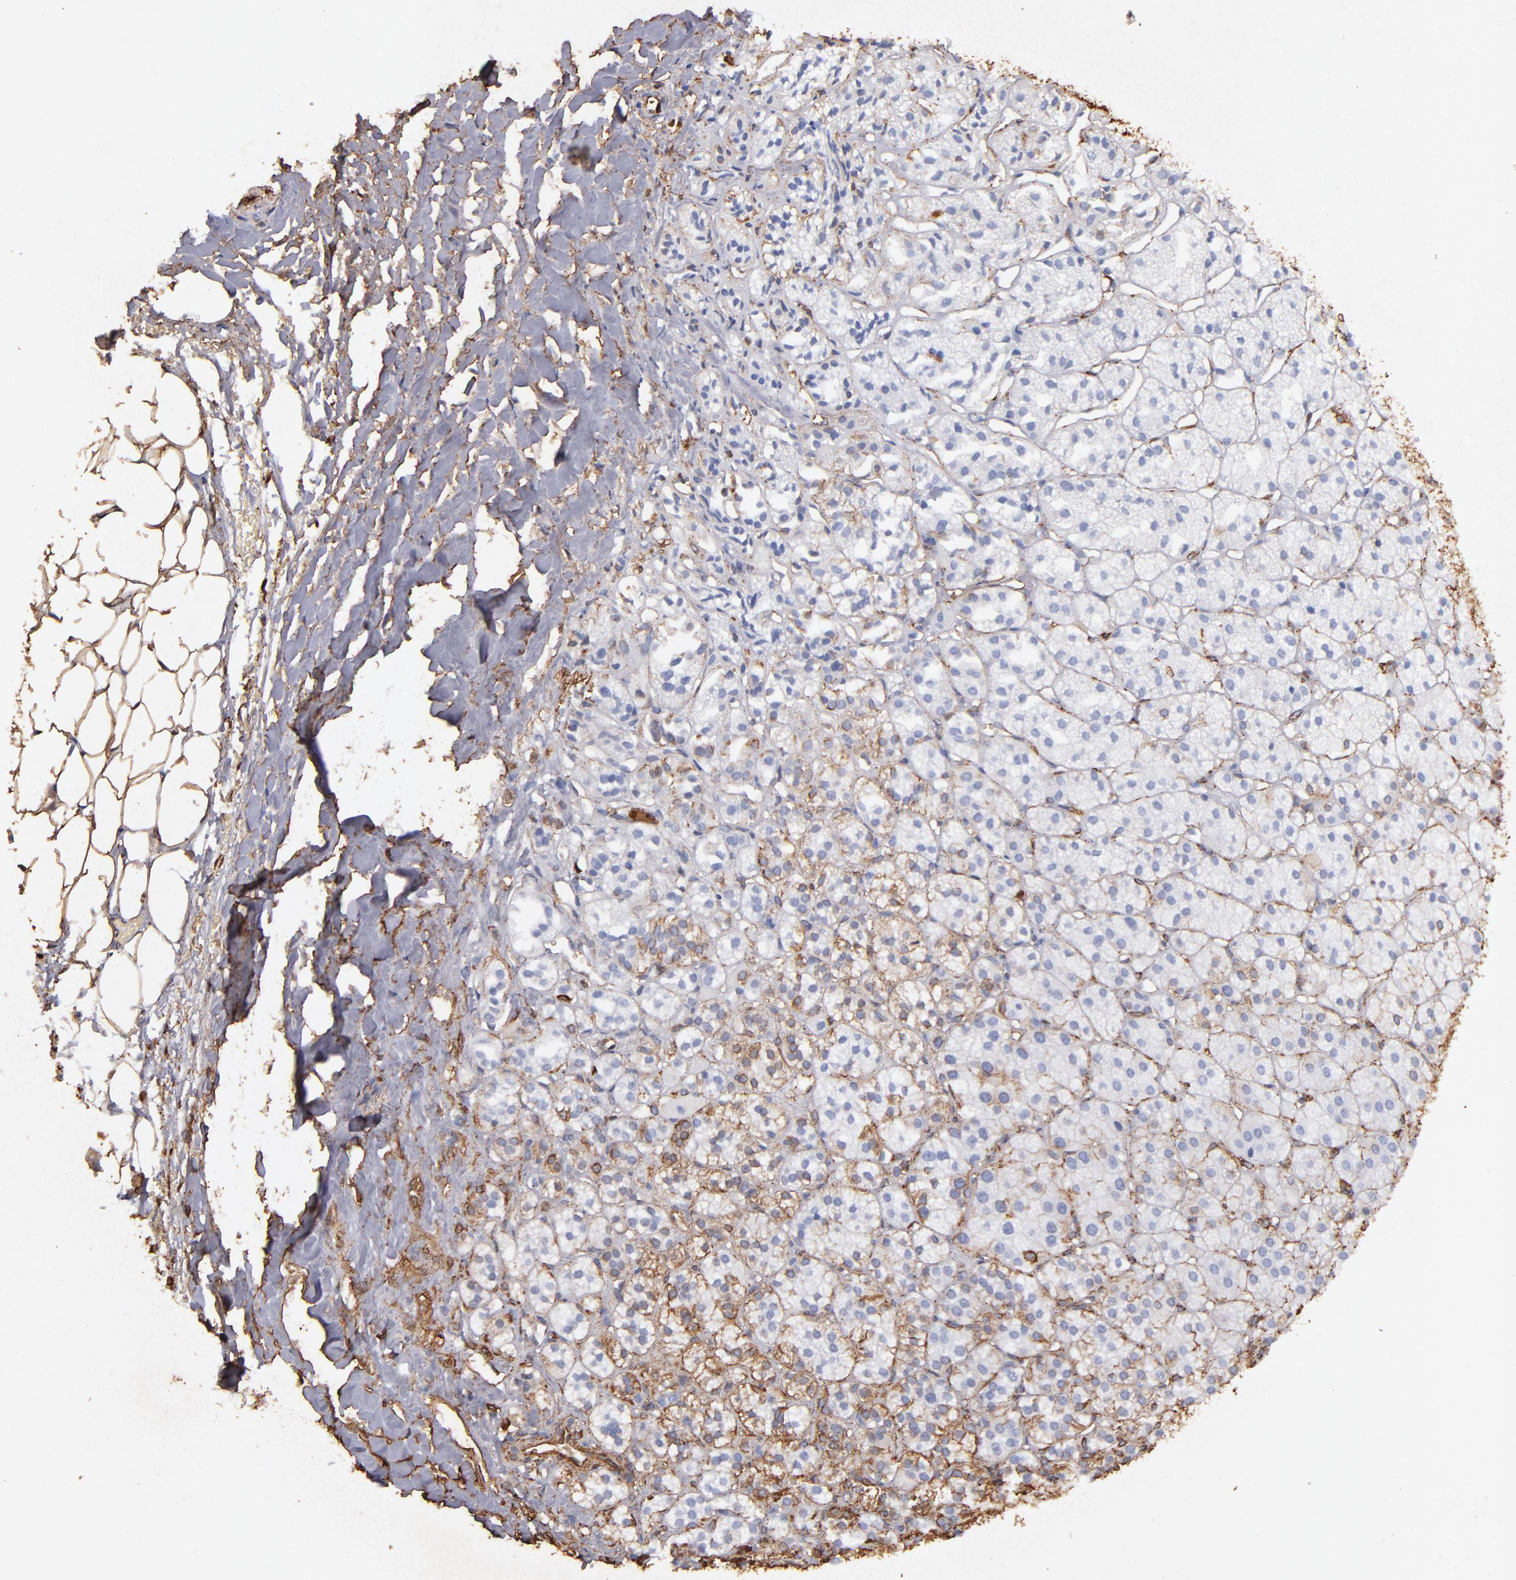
{"staining": {"intensity": "moderate", "quantity": "<25%", "location": "cytoplasmic/membranous"}, "tissue": "adrenal gland", "cell_type": "Glandular cells", "image_type": "normal", "snomed": [{"axis": "morphology", "description": "Normal tissue, NOS"}, {"axis": "topography", "description": "Adrenal gland"}], "caption": "Protein expression by IHC exhibits moderate cytoplasmic/membranous positivity in about <25% of glandular cells in normal adrenal gland.", "gene": "VIM", "patient": {"sex": "female", "age": 71}}